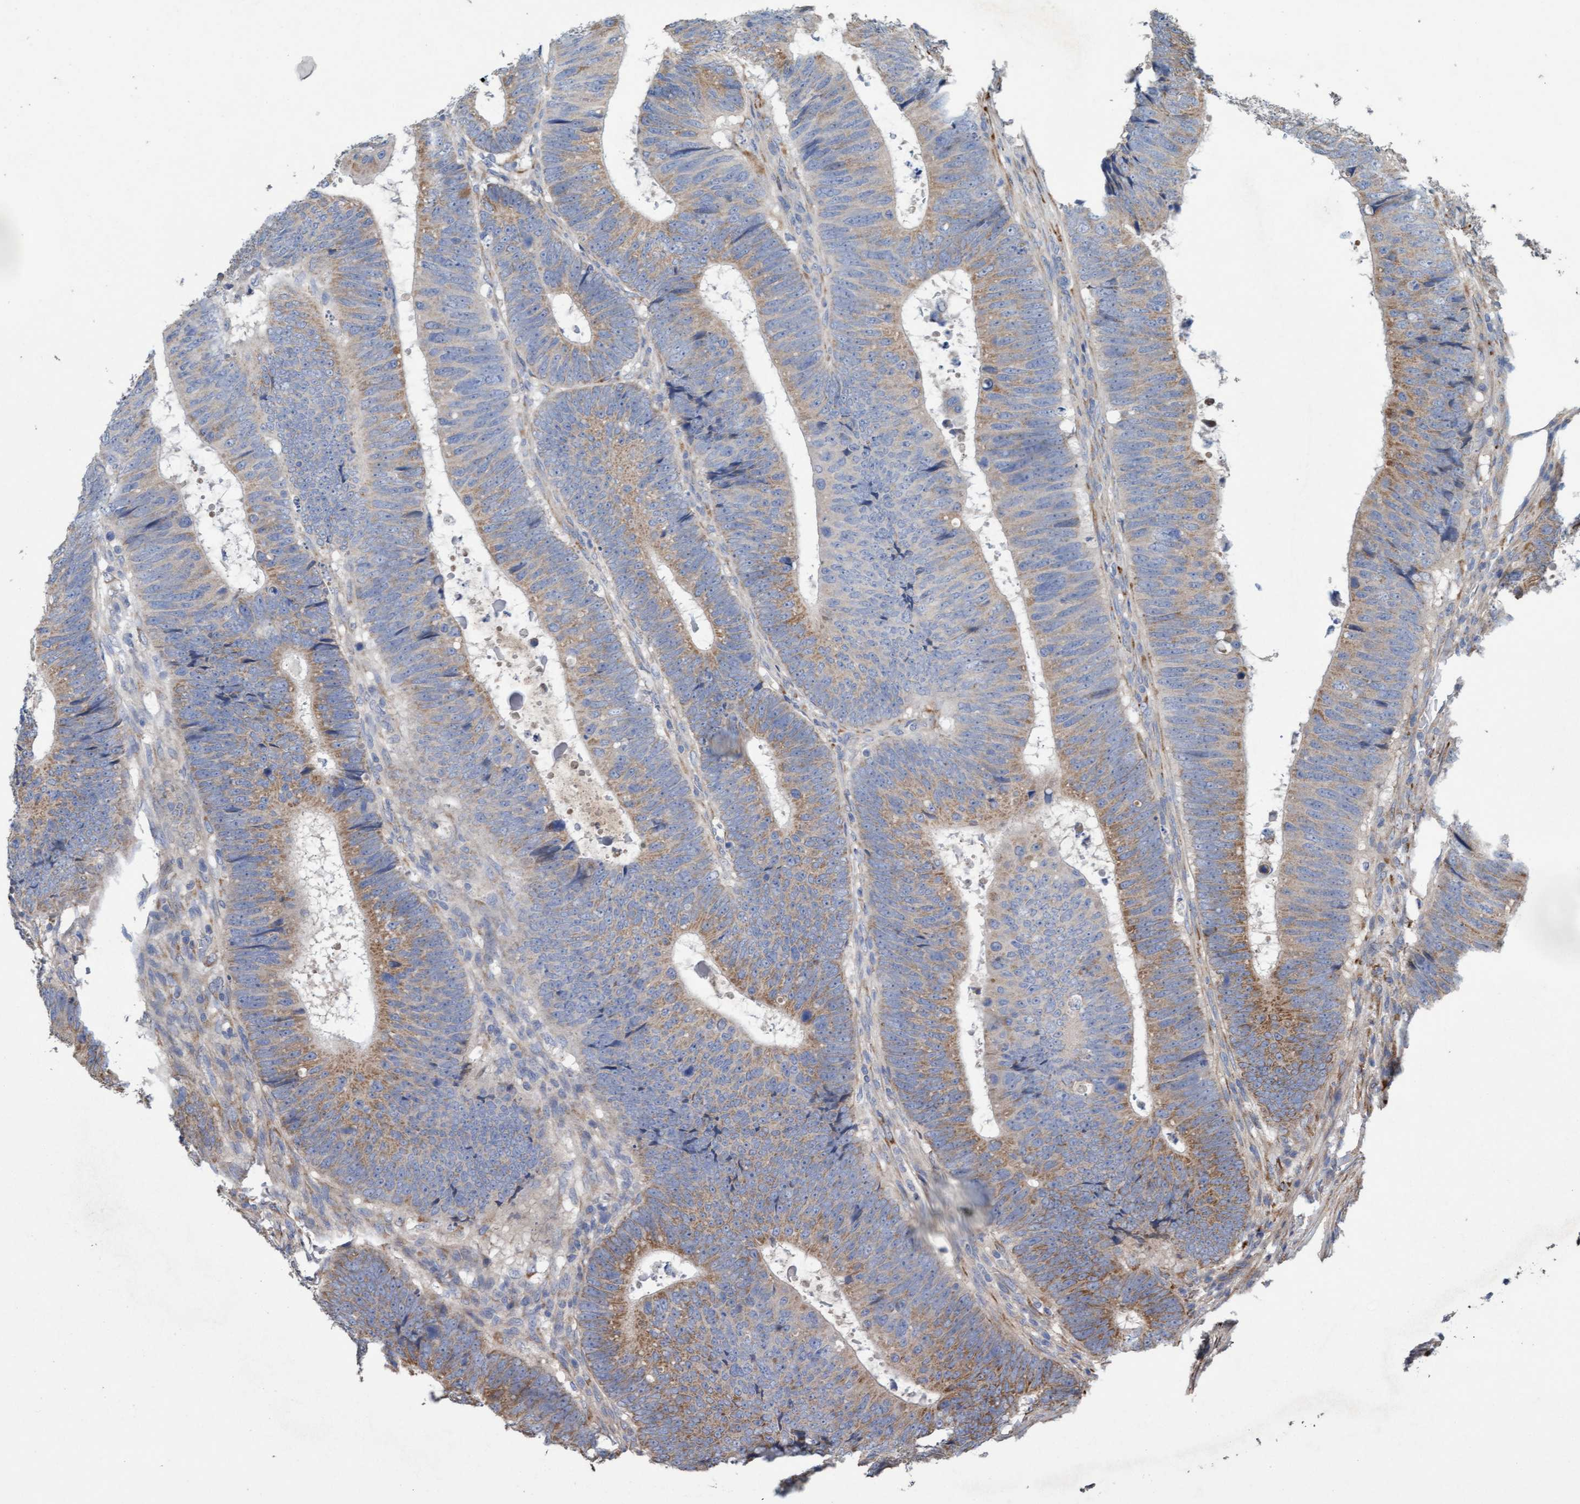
{"staining": {"intensity": "moderate", "quantity": "25%-75%", "location": "cytoplasmic/membranous"}, "tissue": "colorectal cancer", "cell_type": "Tumor cells", "image_type": "cancer", "snomed": [{"axis": "morphology", "description": "Adenocarcinoma, NOS"}, {"axis": "topography", "description": "Colon"}], "caption": "Moderate cytoplasmic/membranous positivity for a protein is identified in approximately 25%-75% of tumor cells of colorectal adenocarcinoma using IHC.", "gene": "DDHD2", "patient": {"sex": "male", "age": 56}}